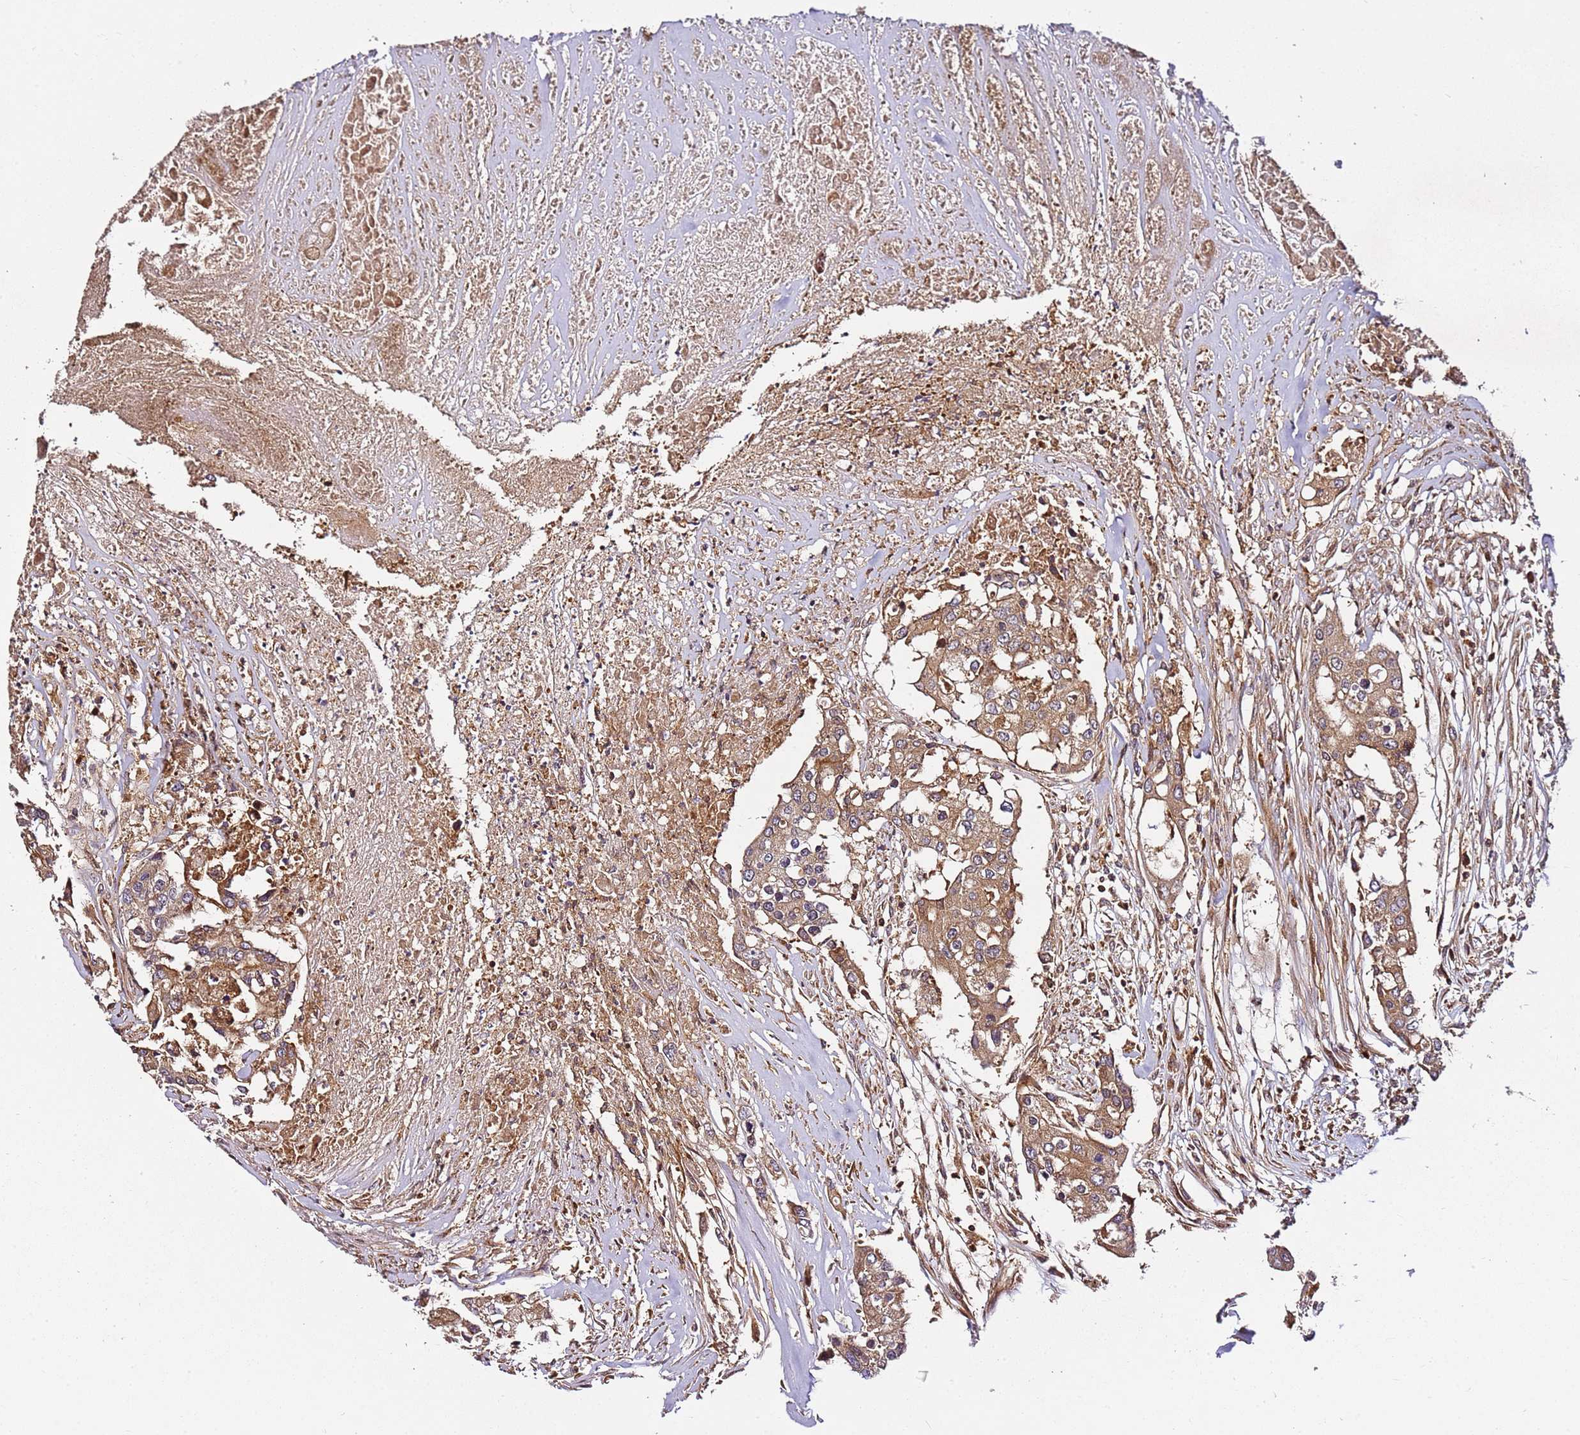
{"staining": {"intensity": "moderate", "quantity": ">75%", "location": "cytoplasmic/membranous"}, "tissue": "colorectal cancer", "cell_type": "Tumor cells", "image_type": "cancer", "snomed": [{"axis": "morphology", "description": "Adenocarcinoma, NOS"}, {"axis": "topography", "description": "Colon"}], "caption": "Moderate cytoplasmic/membranous protein positivity is seen in approximately >75% of tumor cells in colorectal cancer (adenocarcinoma).", "gene": "PRMT7", "patient": {"sex": "male", "age": 77}}